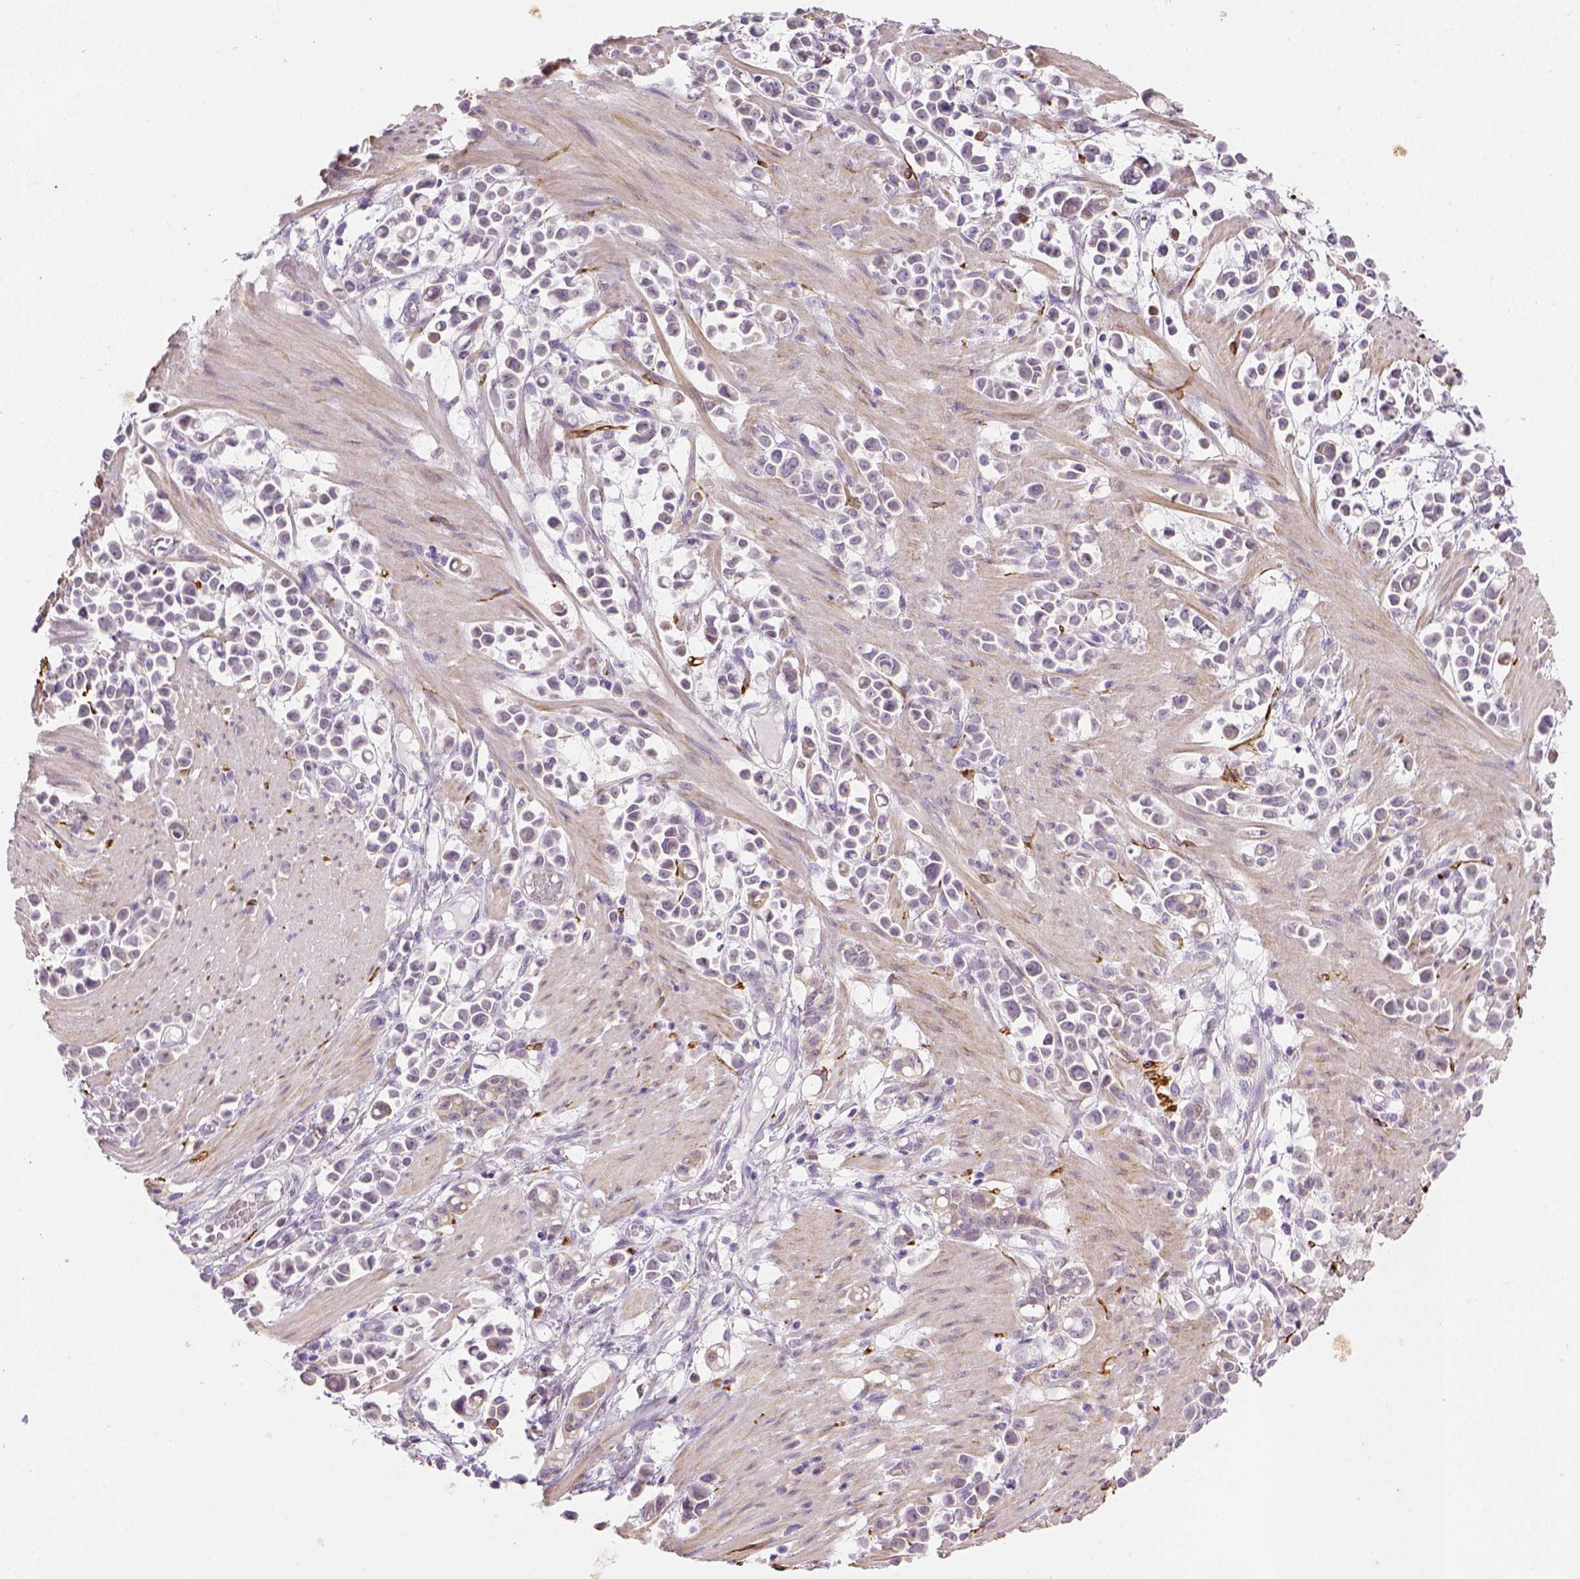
{"staining": {"intensity": "negative", "quantity": "none", "location": "none"}, "tissue": "stomach cancer", "cell_type": "Tumor cells", "image_type": "cancer", "snomed": [{"axis": "morphology", "description": "Adenocarcinoma, NOS"}, {"axis": "topography", "description": "Stomach"}], "caption": "The micrograph demonstrates no significant expression in tumor cells of stomach adenocarcinoma. (DAB immunohistochemistry (IHC) visualized using brightfield microscopy, high magnification).", "gene": "CACNB1", "patient": {"sex": "male", "age": 82}}